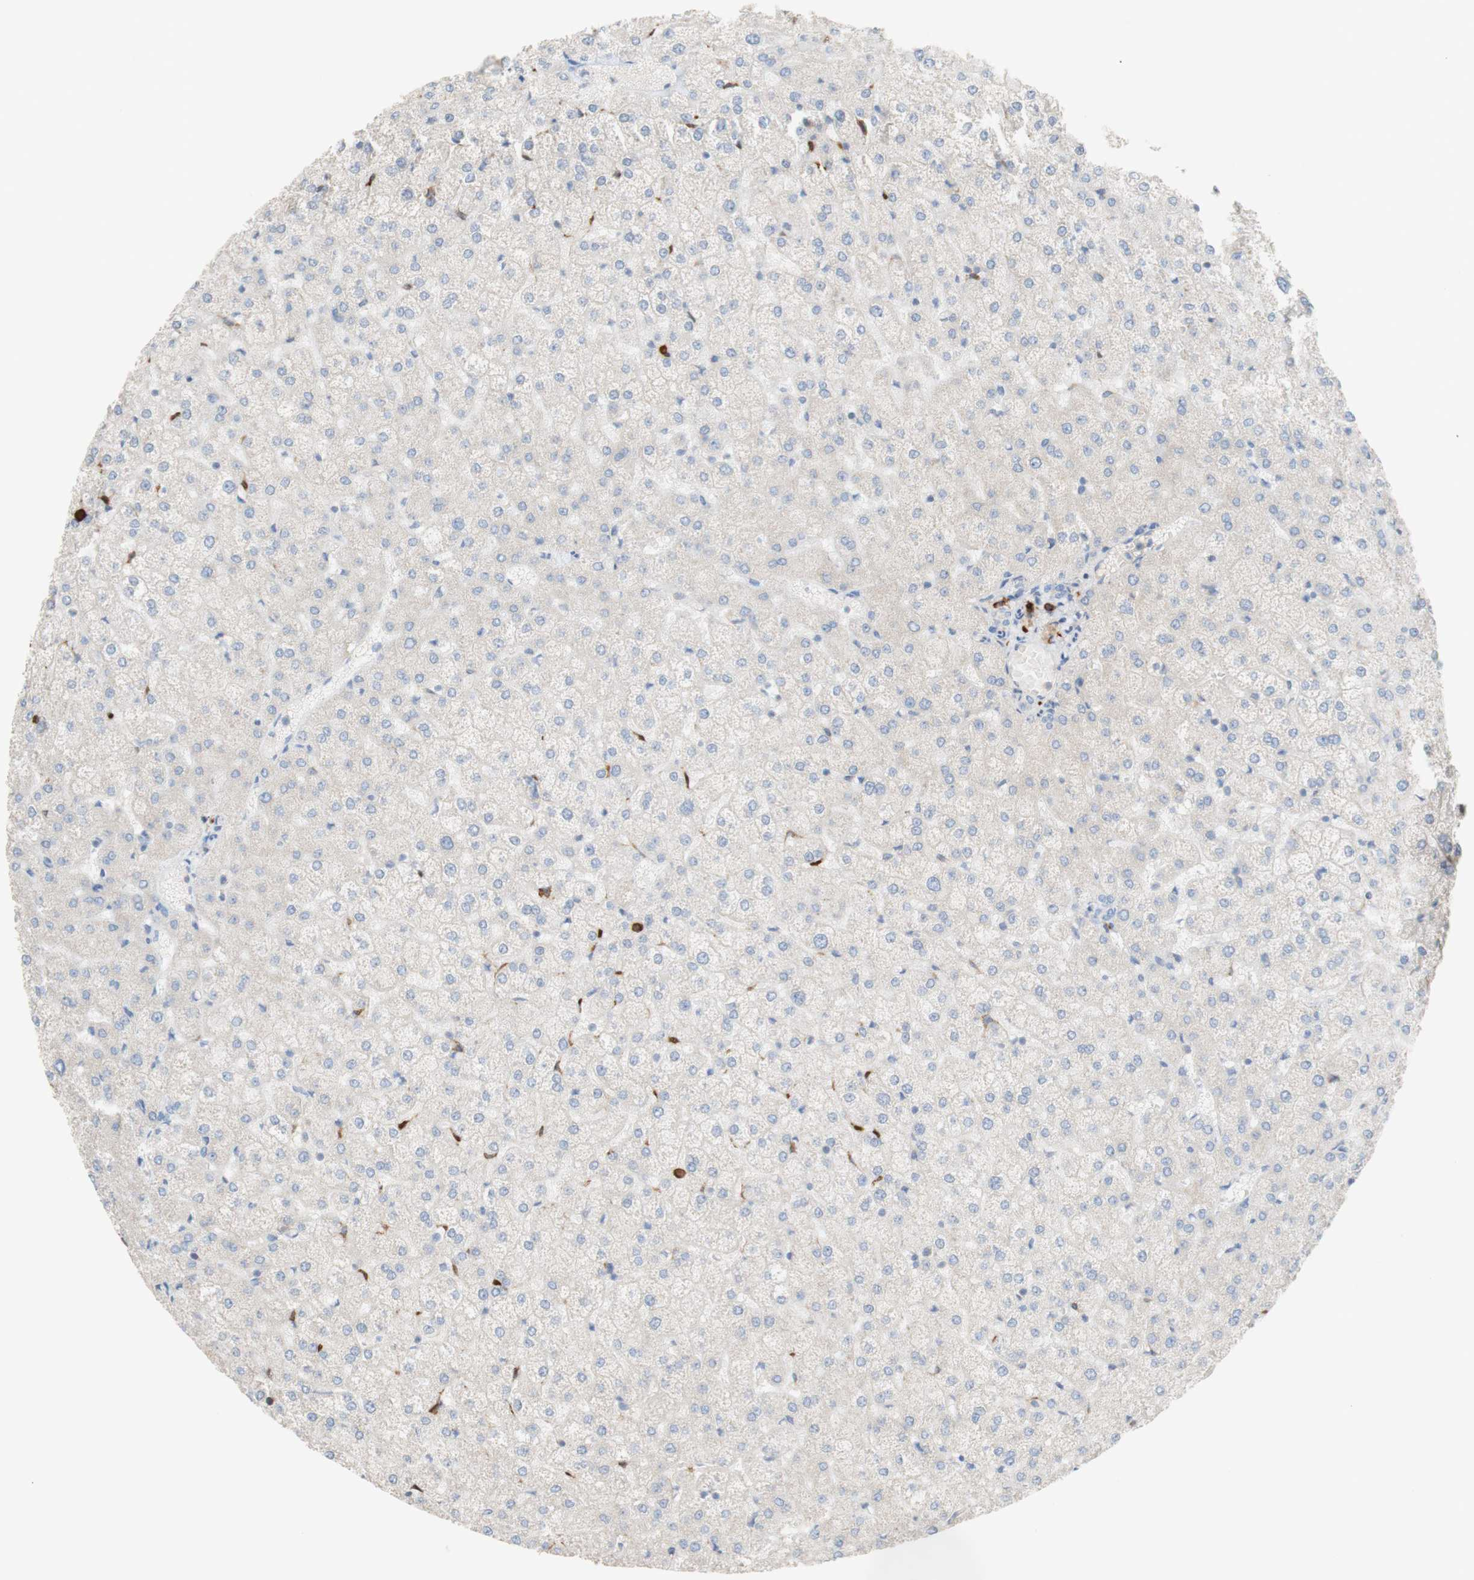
{"staining": {"intensity": "negative", "quantity": "none", "location": "none"}, "tissue": "liver", "cell_type": "Cholangiocytes", "image_type": "normal", "snomed": [{"axis": "morphology", "description": "Normal tissue, NOS"}, {"axis": "topography", "description": "Liver"}], "caption": "There is no significant staining in cholangiocytes of liver. (DAB immunohistochemistry (IHC), high magnification).", "gene": "PACSIN1", "patient": {"sex": "female", "age": 32}}